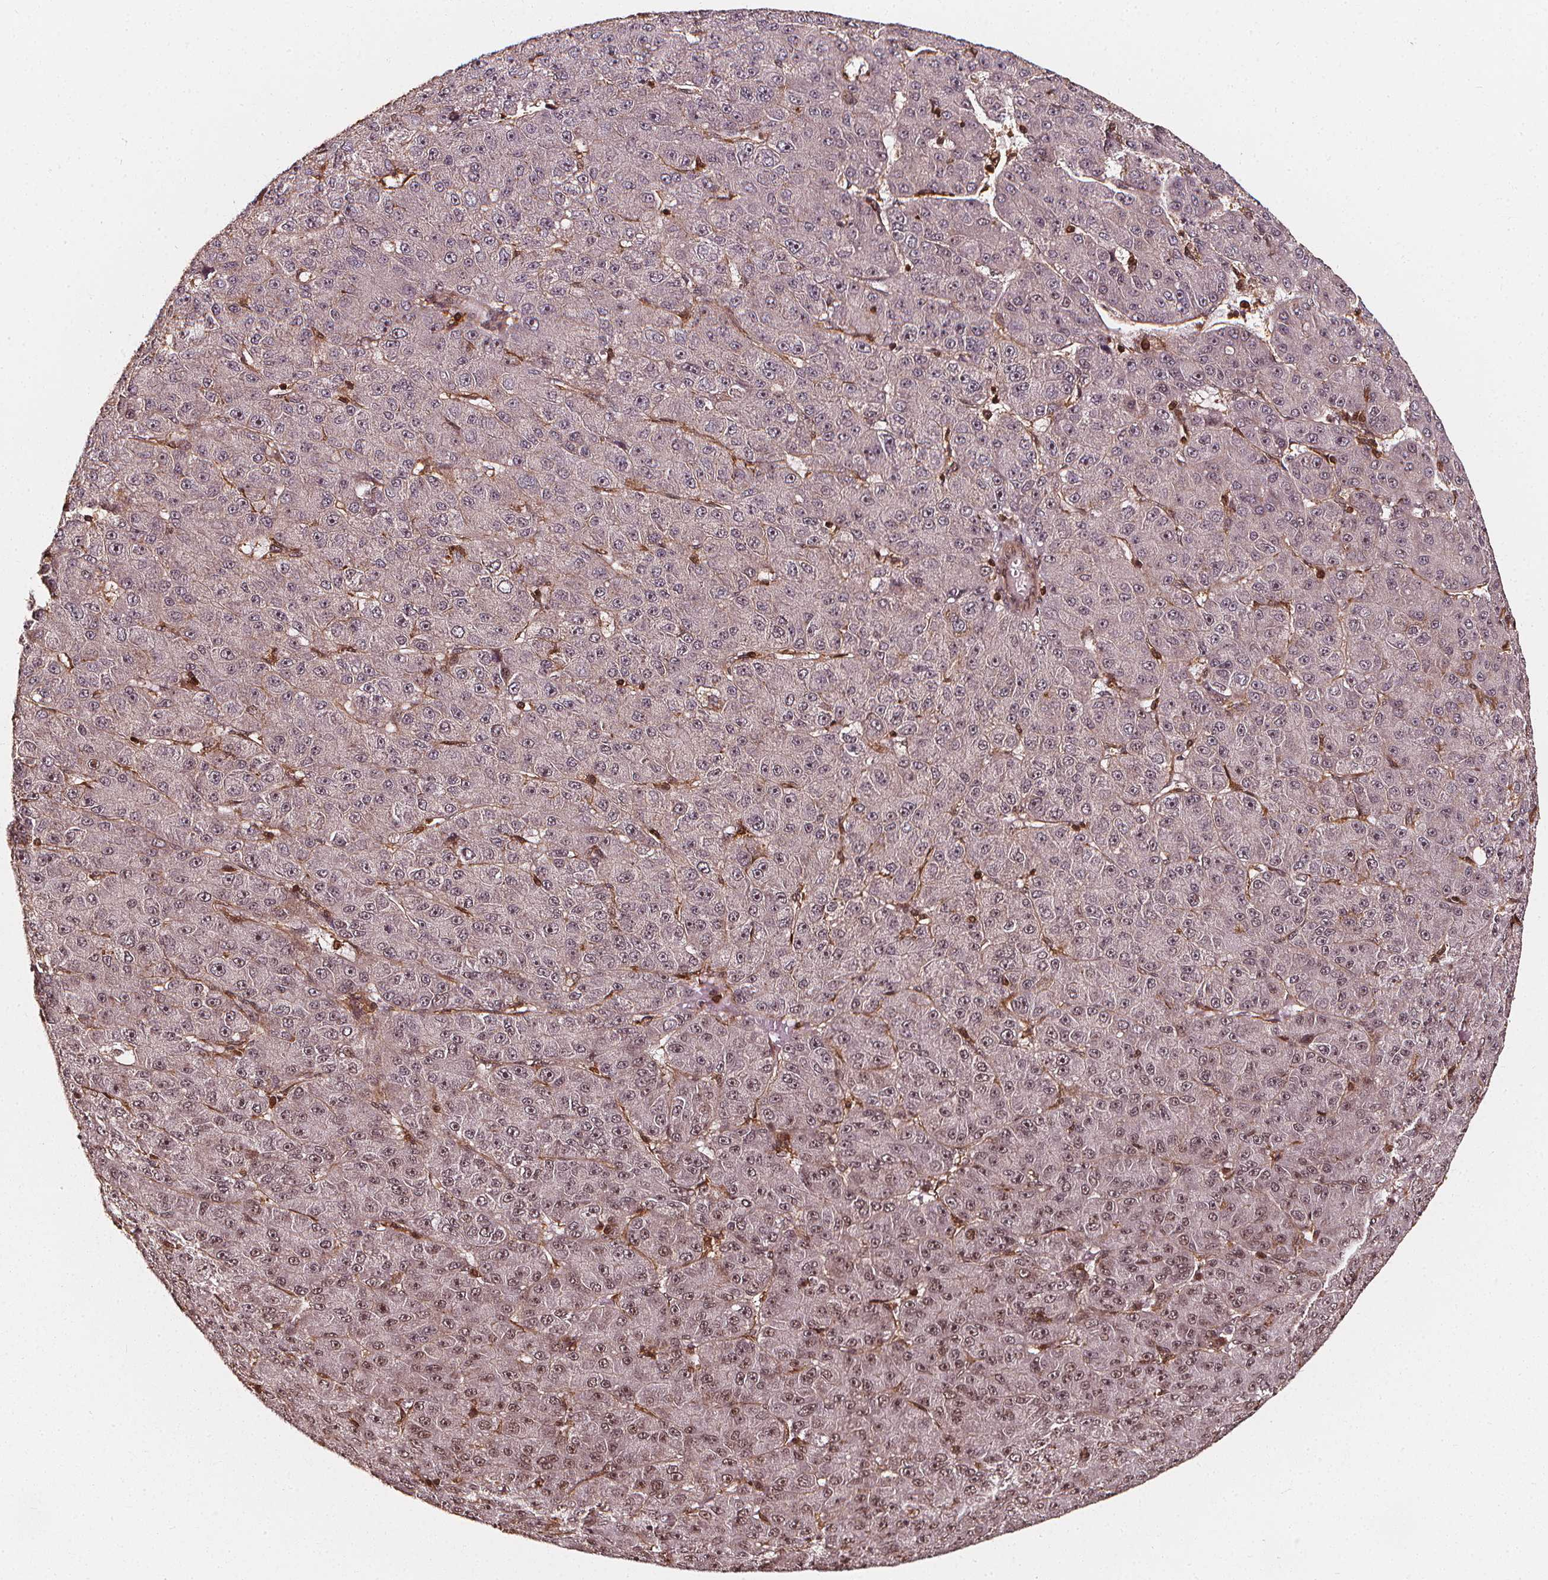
{"staining": {"intensity": "weak", "quantity": "25%-75%", "location": "nuclear"}, "tissue": "liver cancer", "cell_type": "Tumor cells", "image_type": "cancer", "snomed": [{"axis": "morphology", "description": "Carcinoma, Hepatocellular, NOS"}, {"axis": "topography", "description": "Liver"}], "caption": "Protein expression analysis of human liver cancer (hepatocellular carcinoma) reveals weak nuclear expression in about 25%-75% of tumor cells.", "gene": "EXOSC9", "patient": {"sex": "male", "age": 67}}